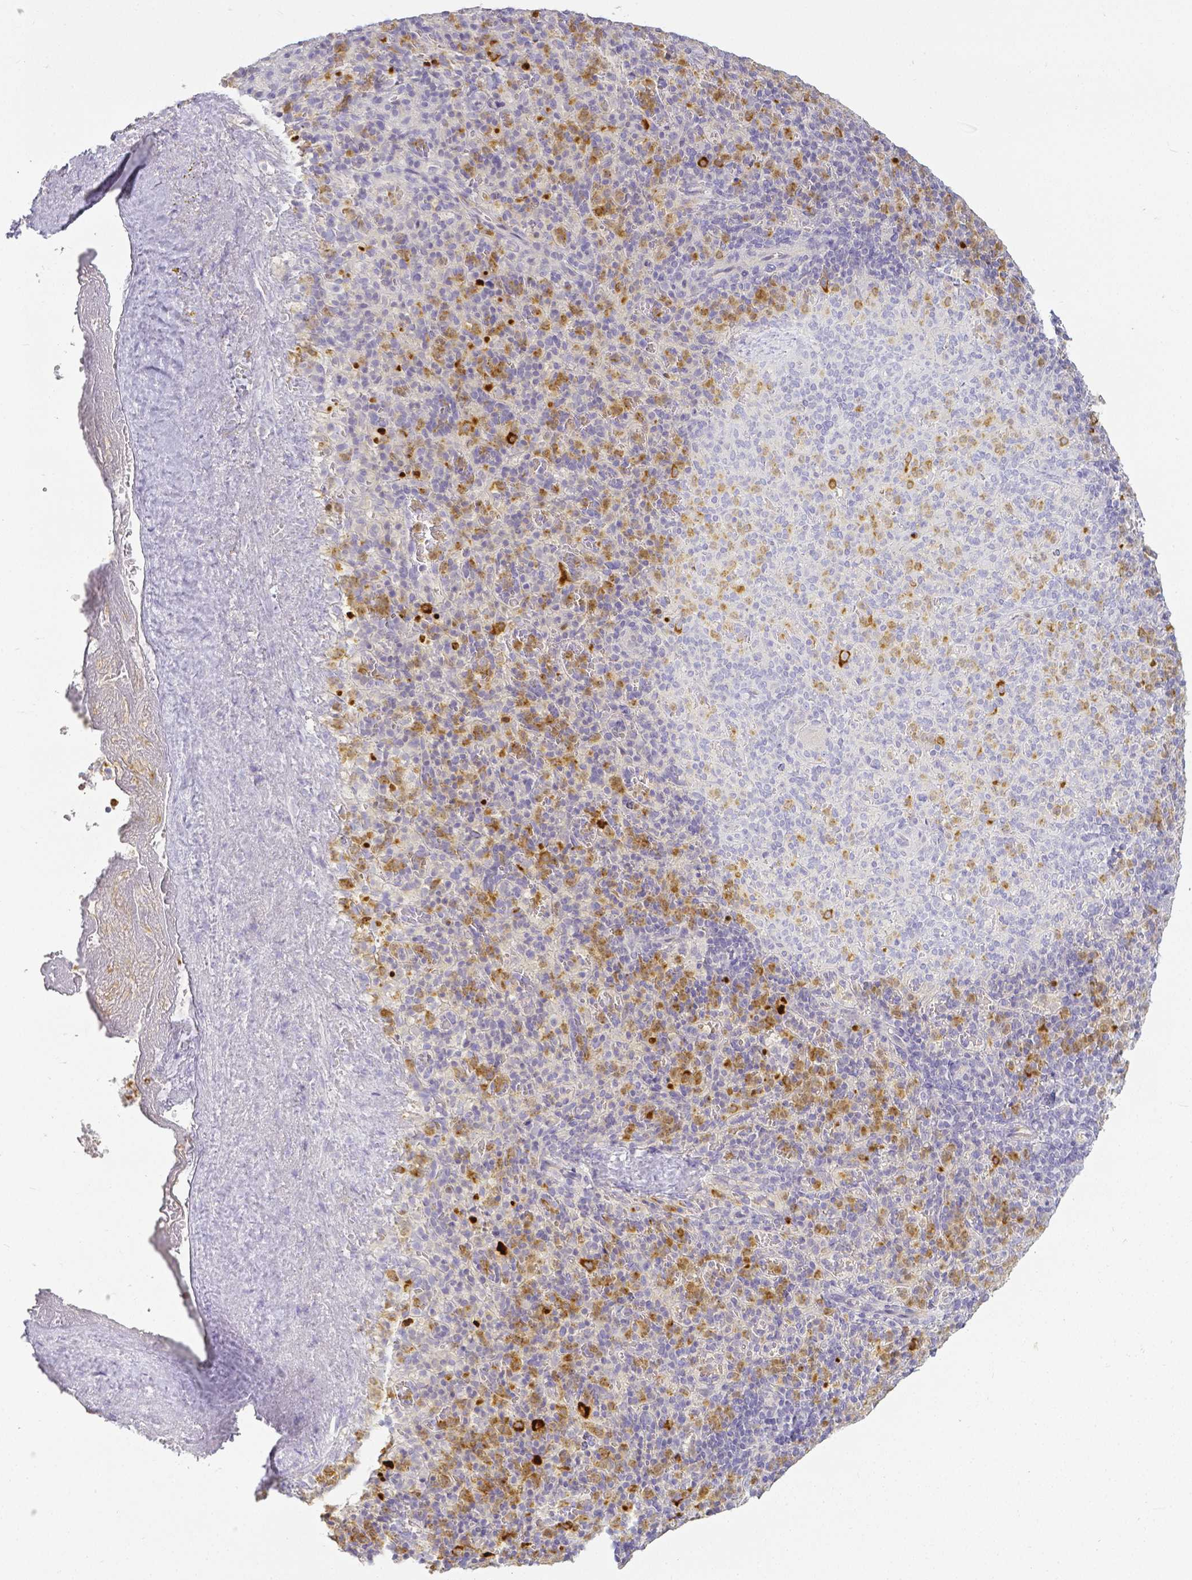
{"staining": {"intensity": "moderate", "quantity": "25%-75%", "location": "cytoplasmic/membranous"}, "tissue": "spleen", "cell_type": "Cells in red pulp", "image_type": "normal", "snomed": [{"axis": "morphology", "description": "Normal tissue, NOS"}, {"axis": "topography", "description": "Spleen"}], "caption": "Immunohistochemical staining of unremarkable spleen shows medium levels of moderate cytoplasmic/membranous expression in approximately 25%-75% of cells in red pulp.", "gene": "KCNH1", "patient": {"sex": "female", "age": 74}}